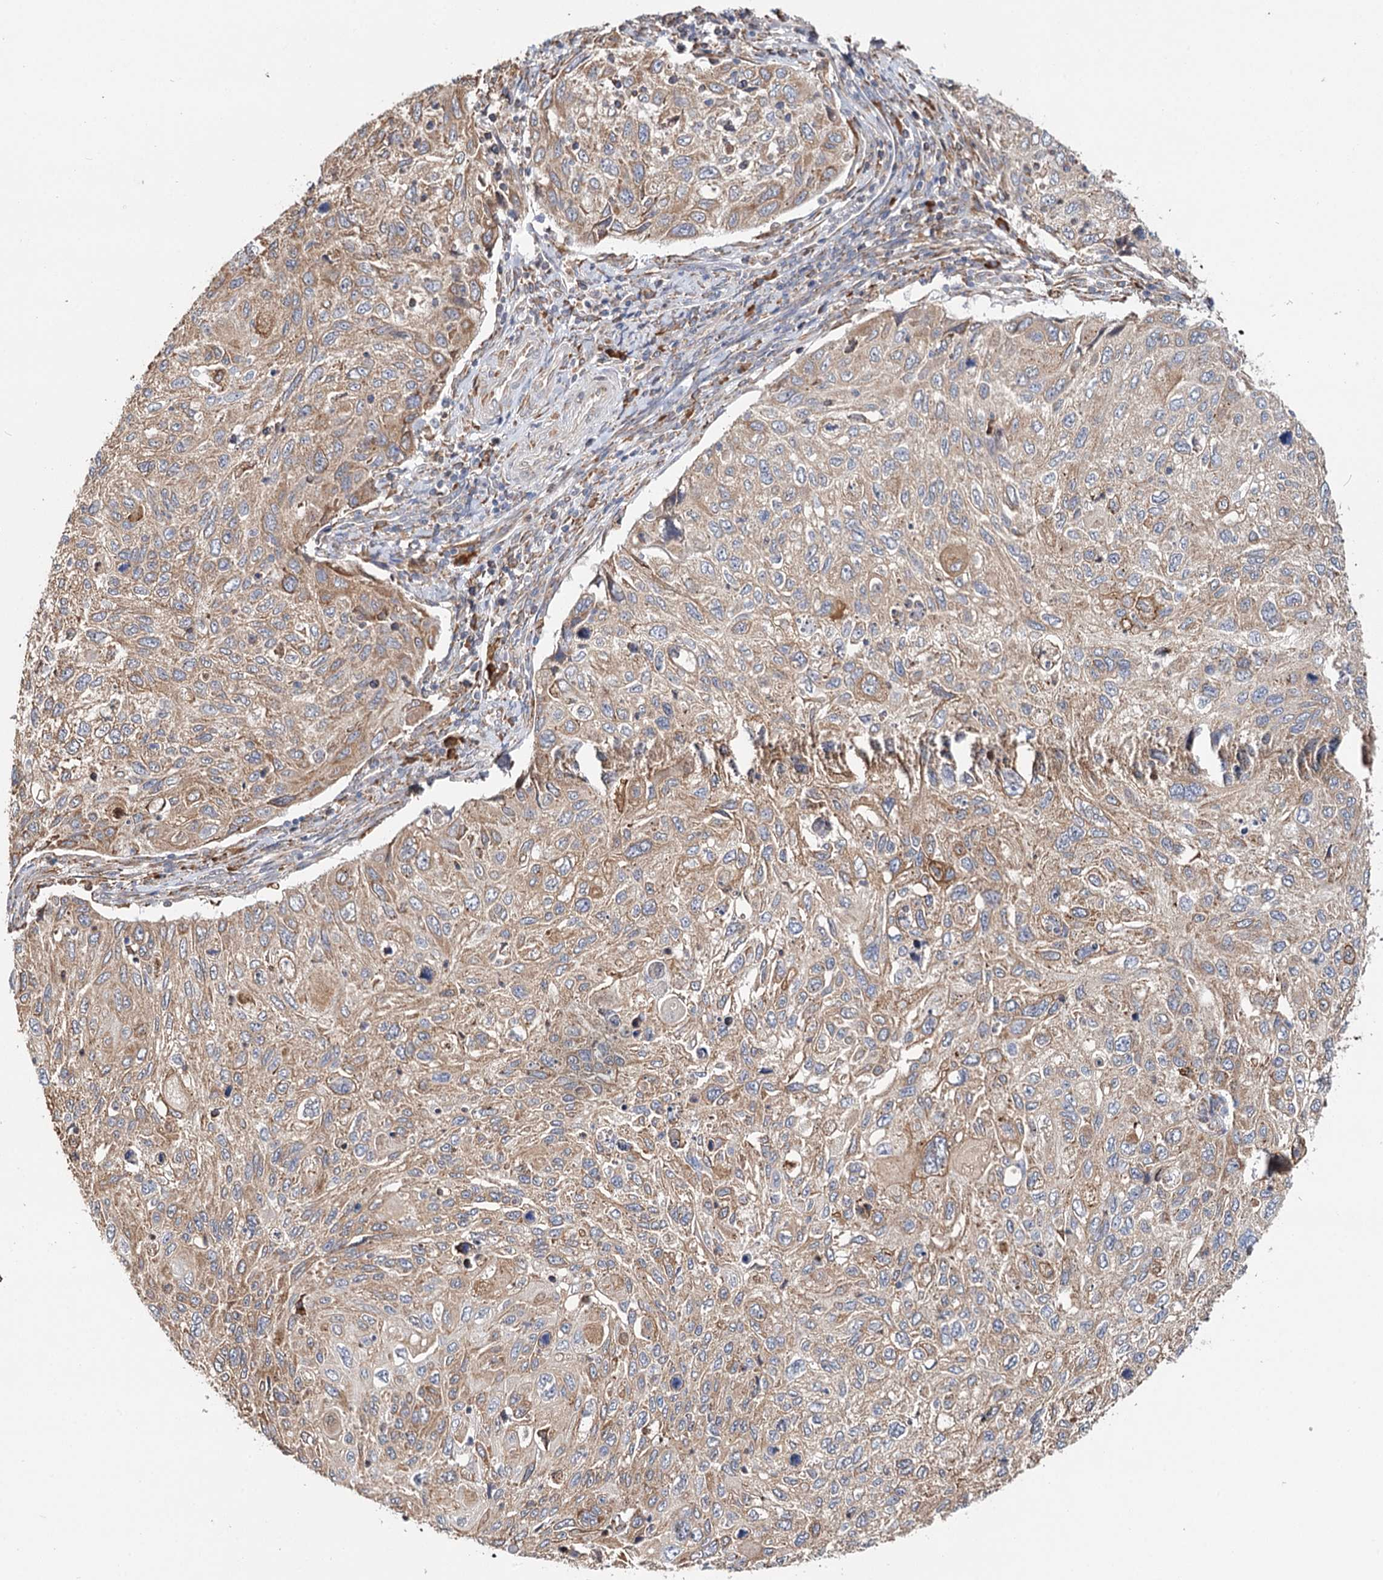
{"staining": {"intensity": "moderate", "quantity": ">75%", "location": "cytoplasmic/membranous"}, "tissue": "cervical cancer", "cell_type": "Tumor cells", "image_type": "cancer", "snomed": [{"axis": "morphology", "description": "Squamous cell carcinoma, NOS"}, {"axis": "topography", "description": "Cervix"}], "caption": "Protein analysis of cervical cancer (squamous cell carcinoma) tissue shows moderate cytoplasmic/membranous expression in about >75% of tumor cells.", "gene": "VEGFA", "patient": {"sex": "female", "age": 70}}